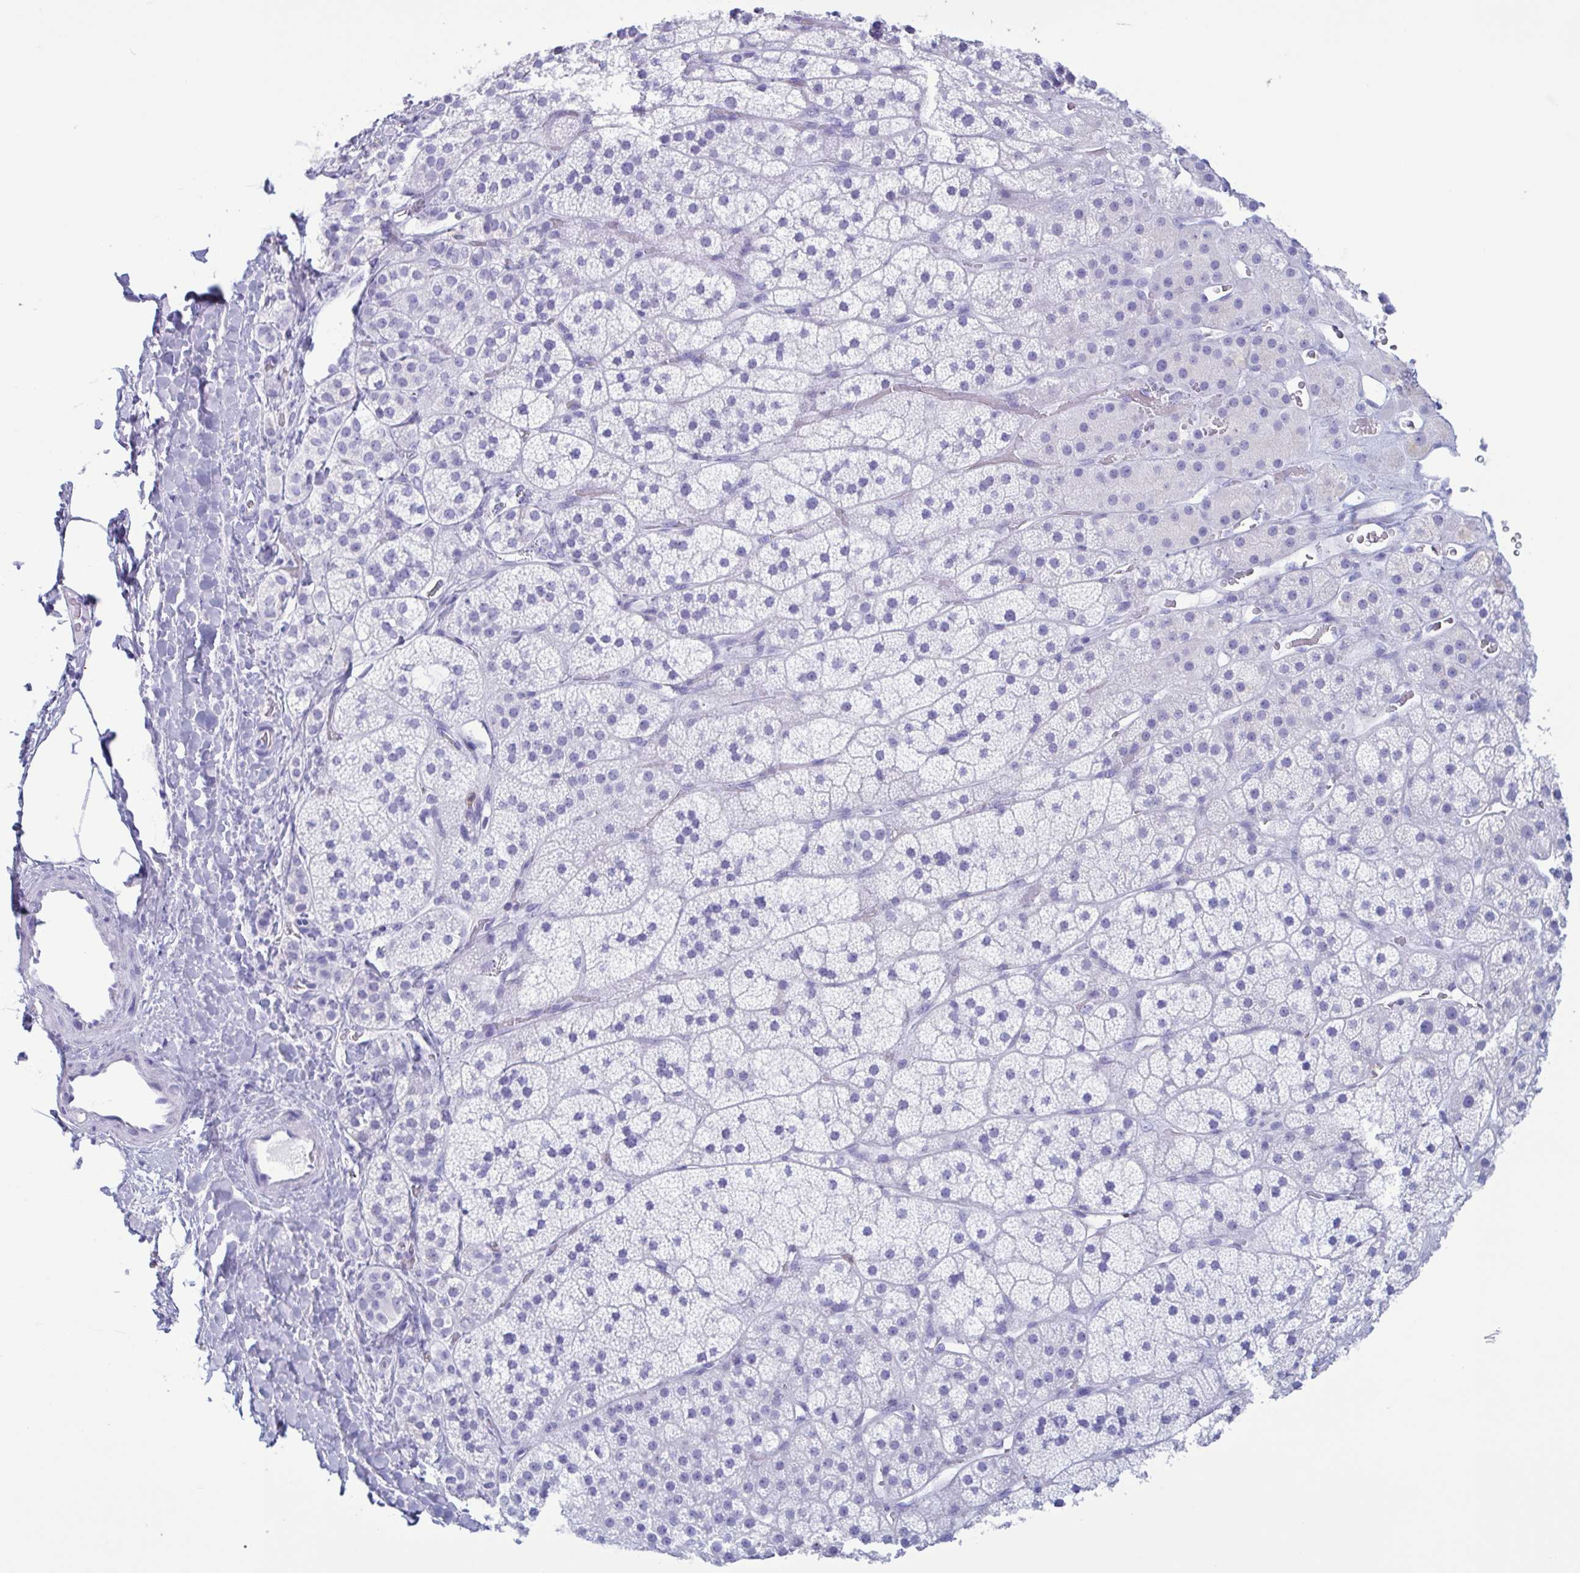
{"staining": {"intensity": "negative", "quantity": "none", "location": "none"}, "tissue": "adrenal gland", "cell_type": "Glandular cells", "image_type": "normal", "snomed": [{"axis": "morphology", "description": "Normal tissue, NOS"}, {"axis": "topography", "description": "Adrenal gland"}], "caption": "An immunohistochemistry (IHC) histopathology image of normal adrenal gland is shown. There is no staining in glandular cells of adrenal gland. (Stains: DAB (3,3'-diaminobenzidine) IHC with hematoxylin counter stain, Microscopy: brightfield microscopy at high magnification).", "gene": "LTF", "patient": {"sex": "male", "age": 57}}